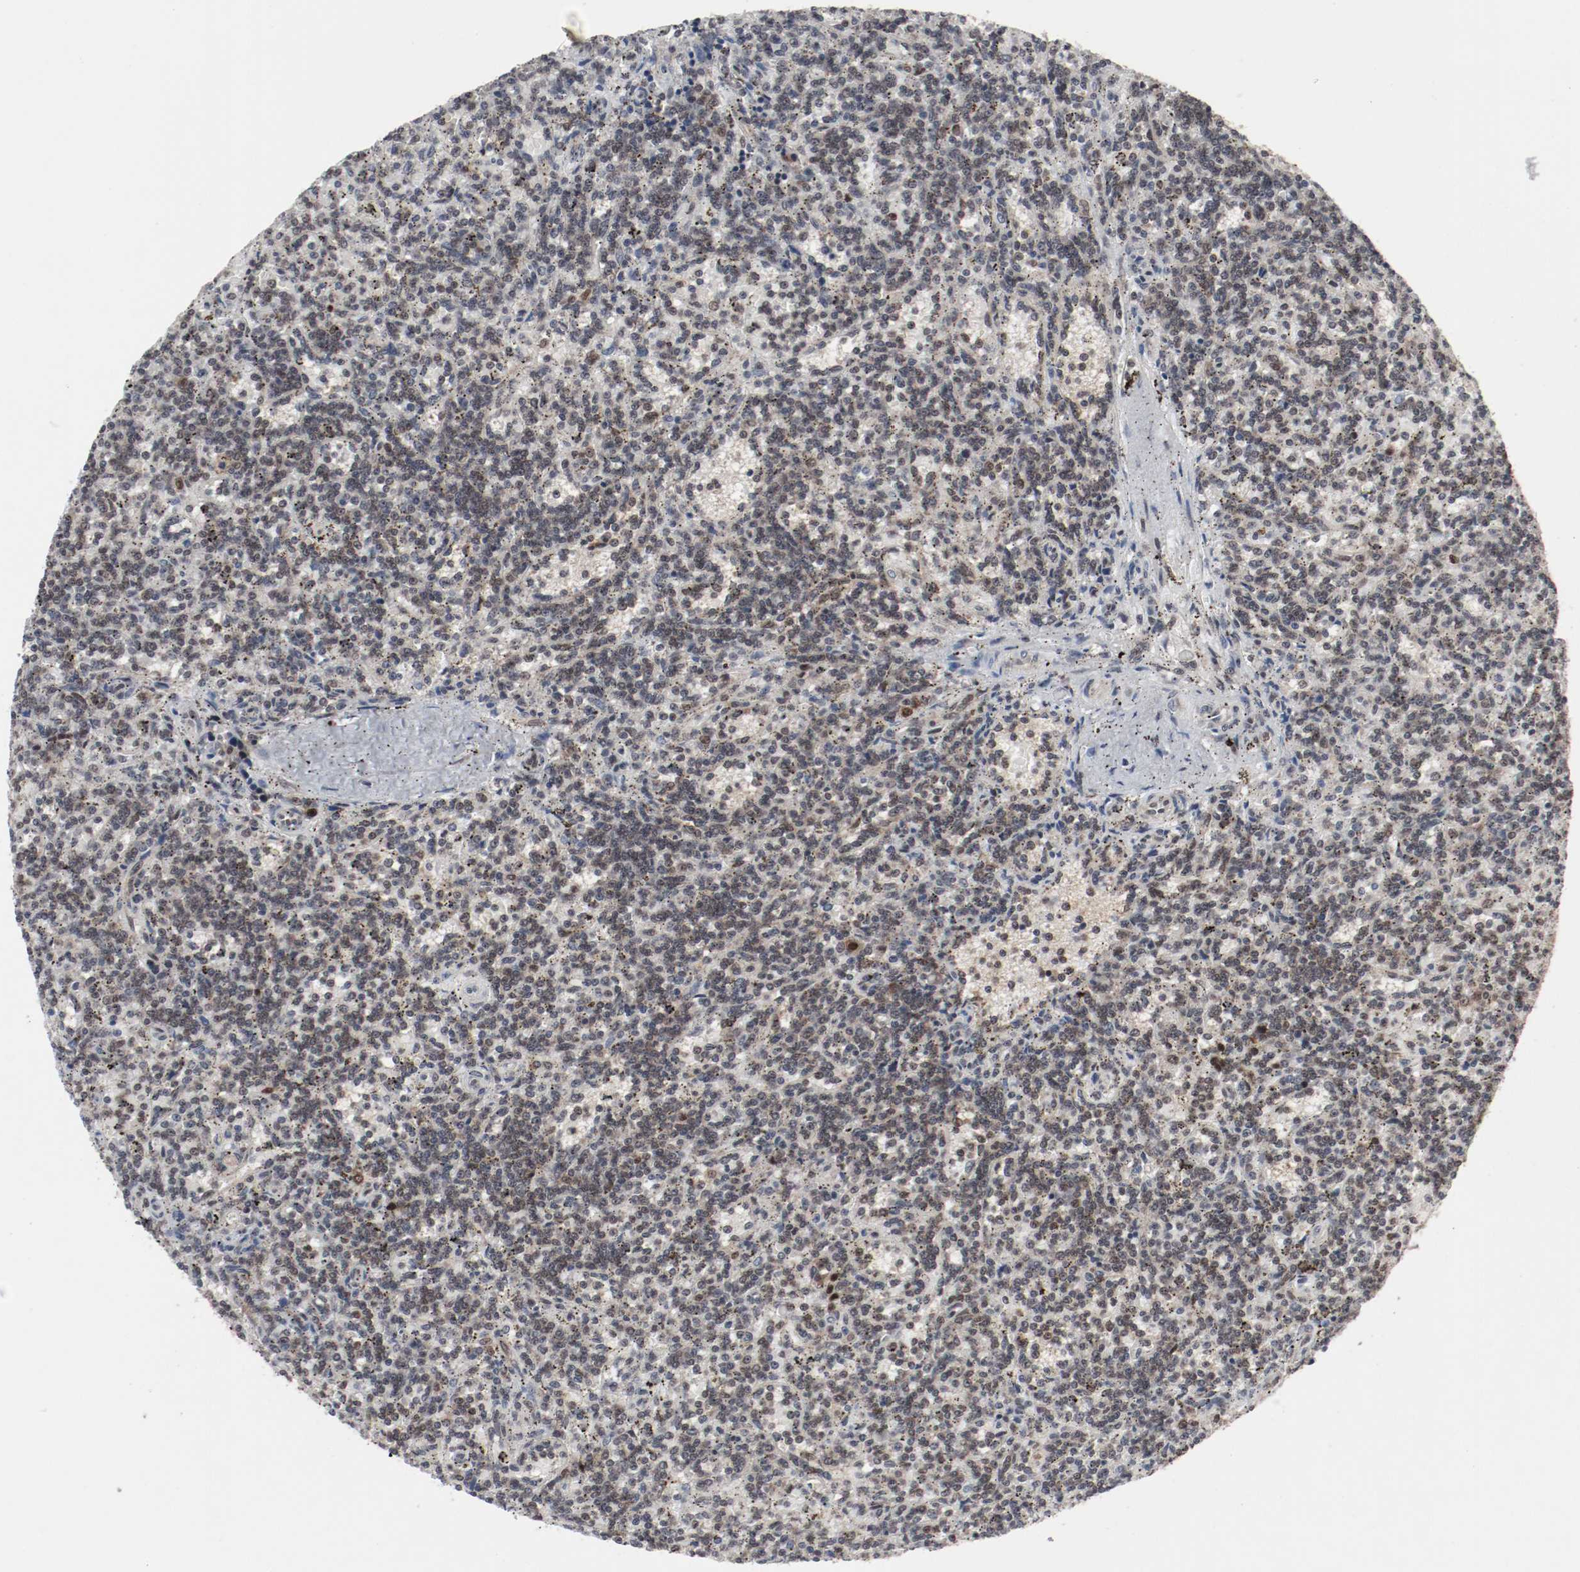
{"staining": {"intensity": "moderate", "quantity": ">75%", "location": "cytoplasmic/membranous,nuclear"}, "tissue": "lymphoma", "cell_type": "Tumor cells", "image_type": "cancer", "snomed": [{"axis": "morphology", "description": "Malignant lymphoma, non-Hodgkin's type, Low grade"}, {"axis": "topography", "description": "Spleen"}], "caption": "Malignant lymphoma, non-Hodgkin's type (low-grade) stained with IHC exhibits moderate cytoplasmic/membranous and nuclear positivity in about >75% of tumor cells.", "gene": "CSNK2B", "patient": {"sex": "male", "age": 73}}